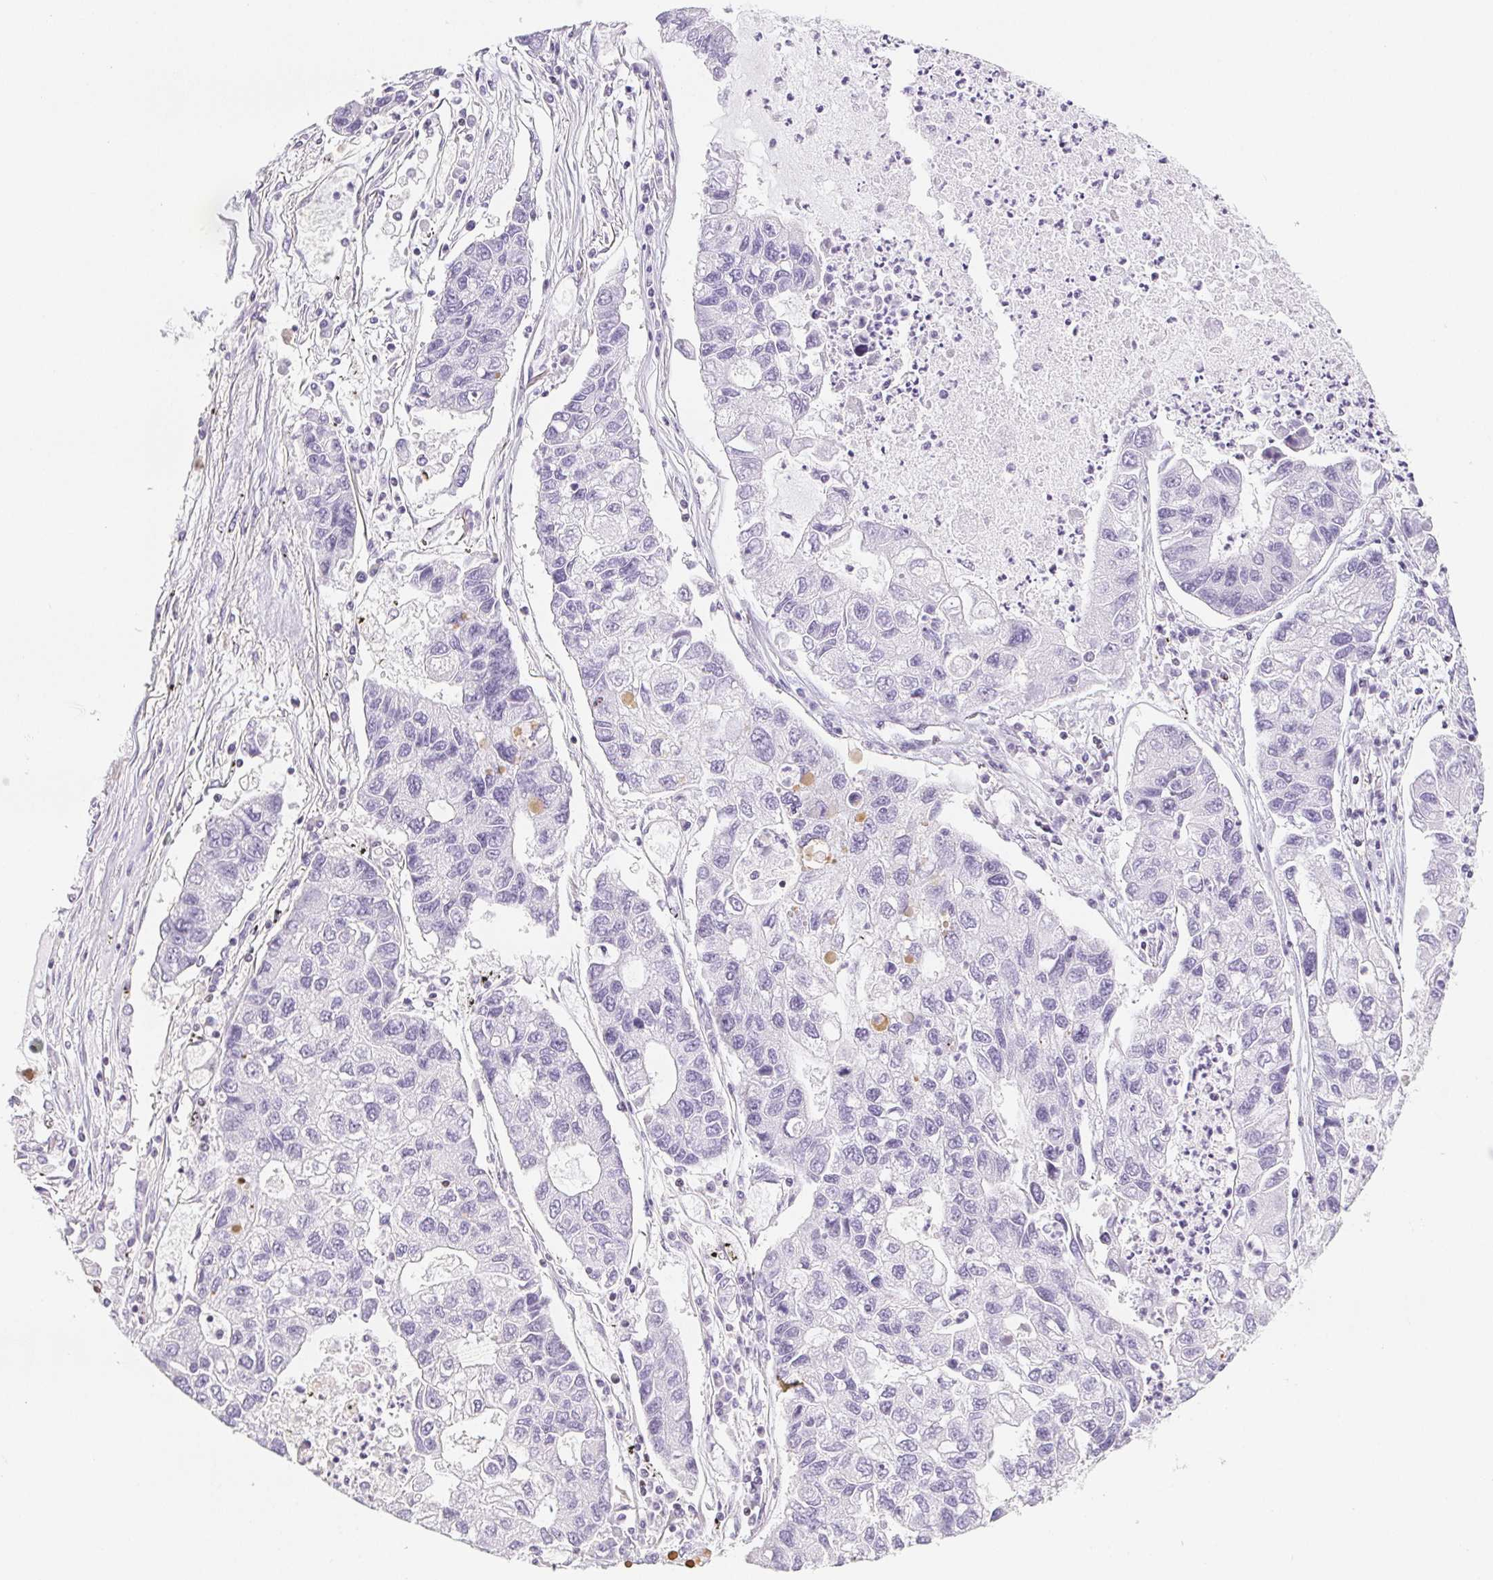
{"staining": {"intensity": "negative", "quantity": "none", "location": "none"}, "tissue": "lung cancer", "cell_type": "Tumor cells", "image_type": "cancer", "snomed": [{"axis": "morphology", "description": "Adenocarcinoma, NOS"}, {"axis": "topography", "description": "Bronchus"}, {"axis": "topography", "description": "Lung"}], "caption": "DAB immunohistochemical staining of human adenocarcinoma (lung) displays no significant expression in tumor cells.", "gene": "BEND2", "patient": {"sex": "female", "age": 51}}